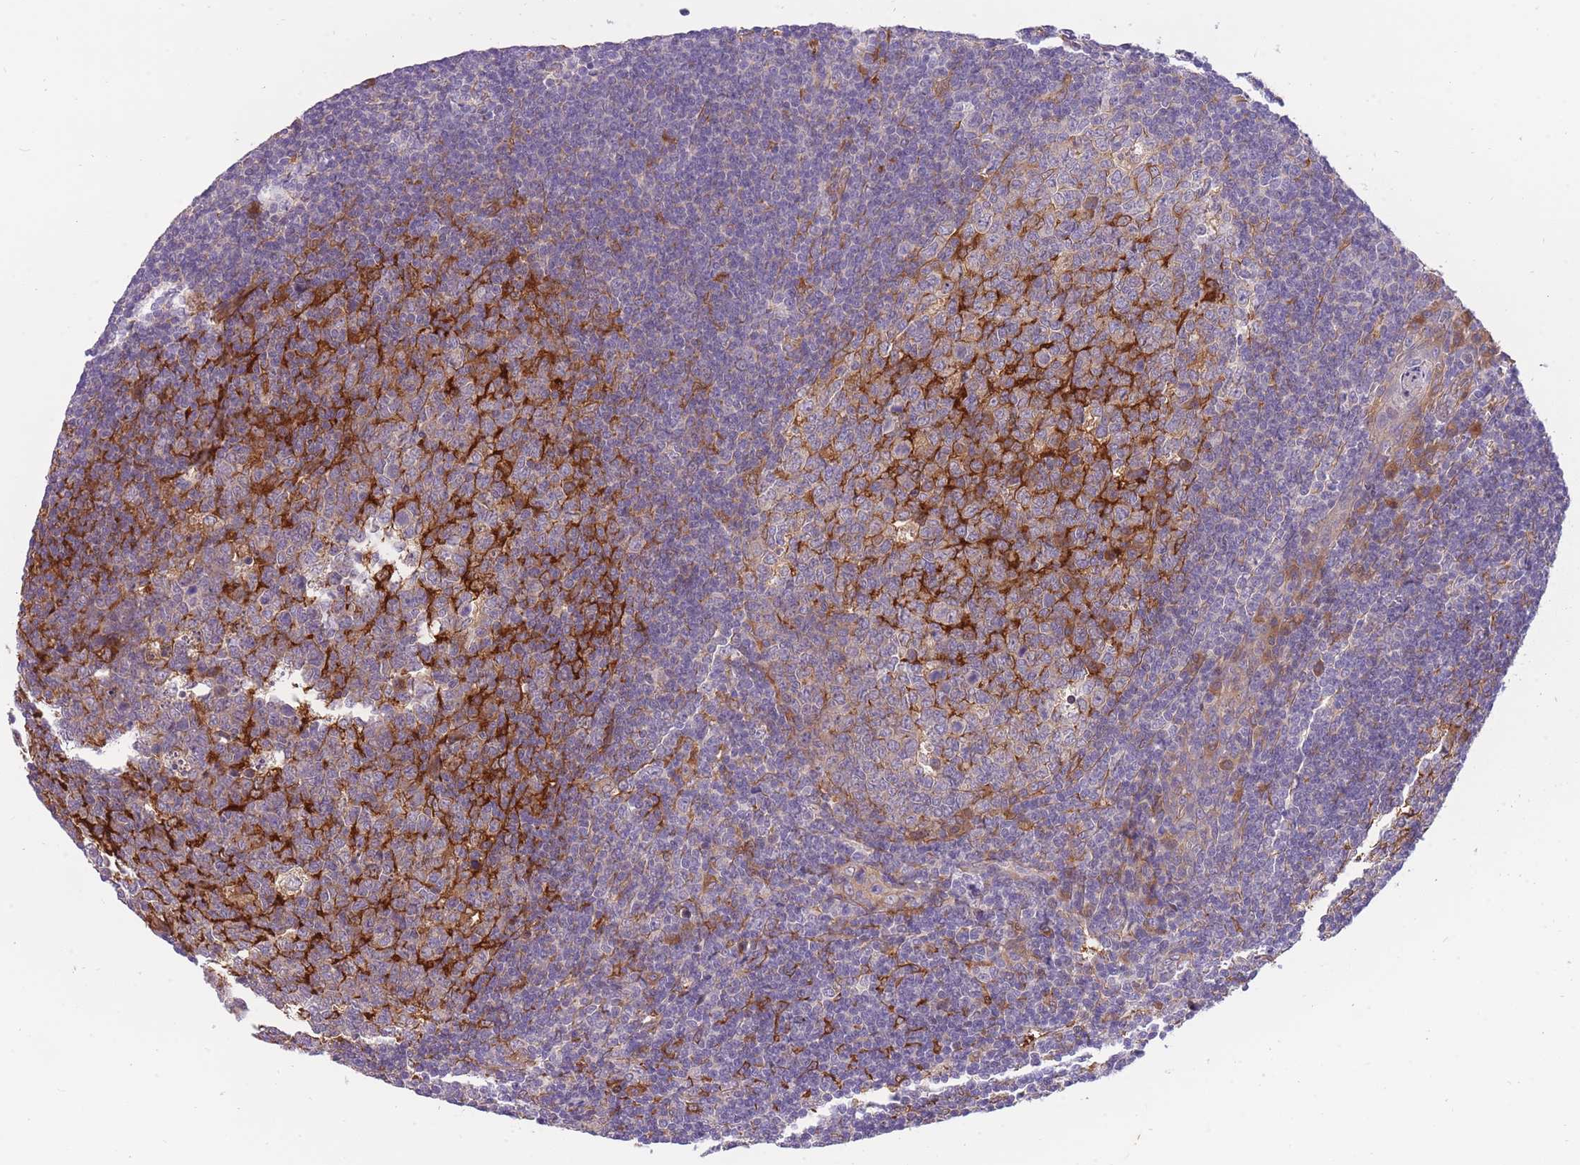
{"staining": {"intensity": "weak", "quantity": "25%-75%", "location": "cytoplasmic/membranous"}, "tissue": "tonsil", "cell_type": "Germinal center cells", "image_type": "normal", "snomed": [{"axis": "morphology", "description": "Normal tissue, NOS"}, {"axis": "topography", "description": "Tonsil"}], "caption": "Protein staining of normal tonsil reveals weak cytoplasmic/membranous positivity in approximately 25%-75% of germinal center cells. (DAB IHC with brightfield microscopy, high magnification).", "gene": "CRYGN", "patient": {"sex": "male", "age": 27}}